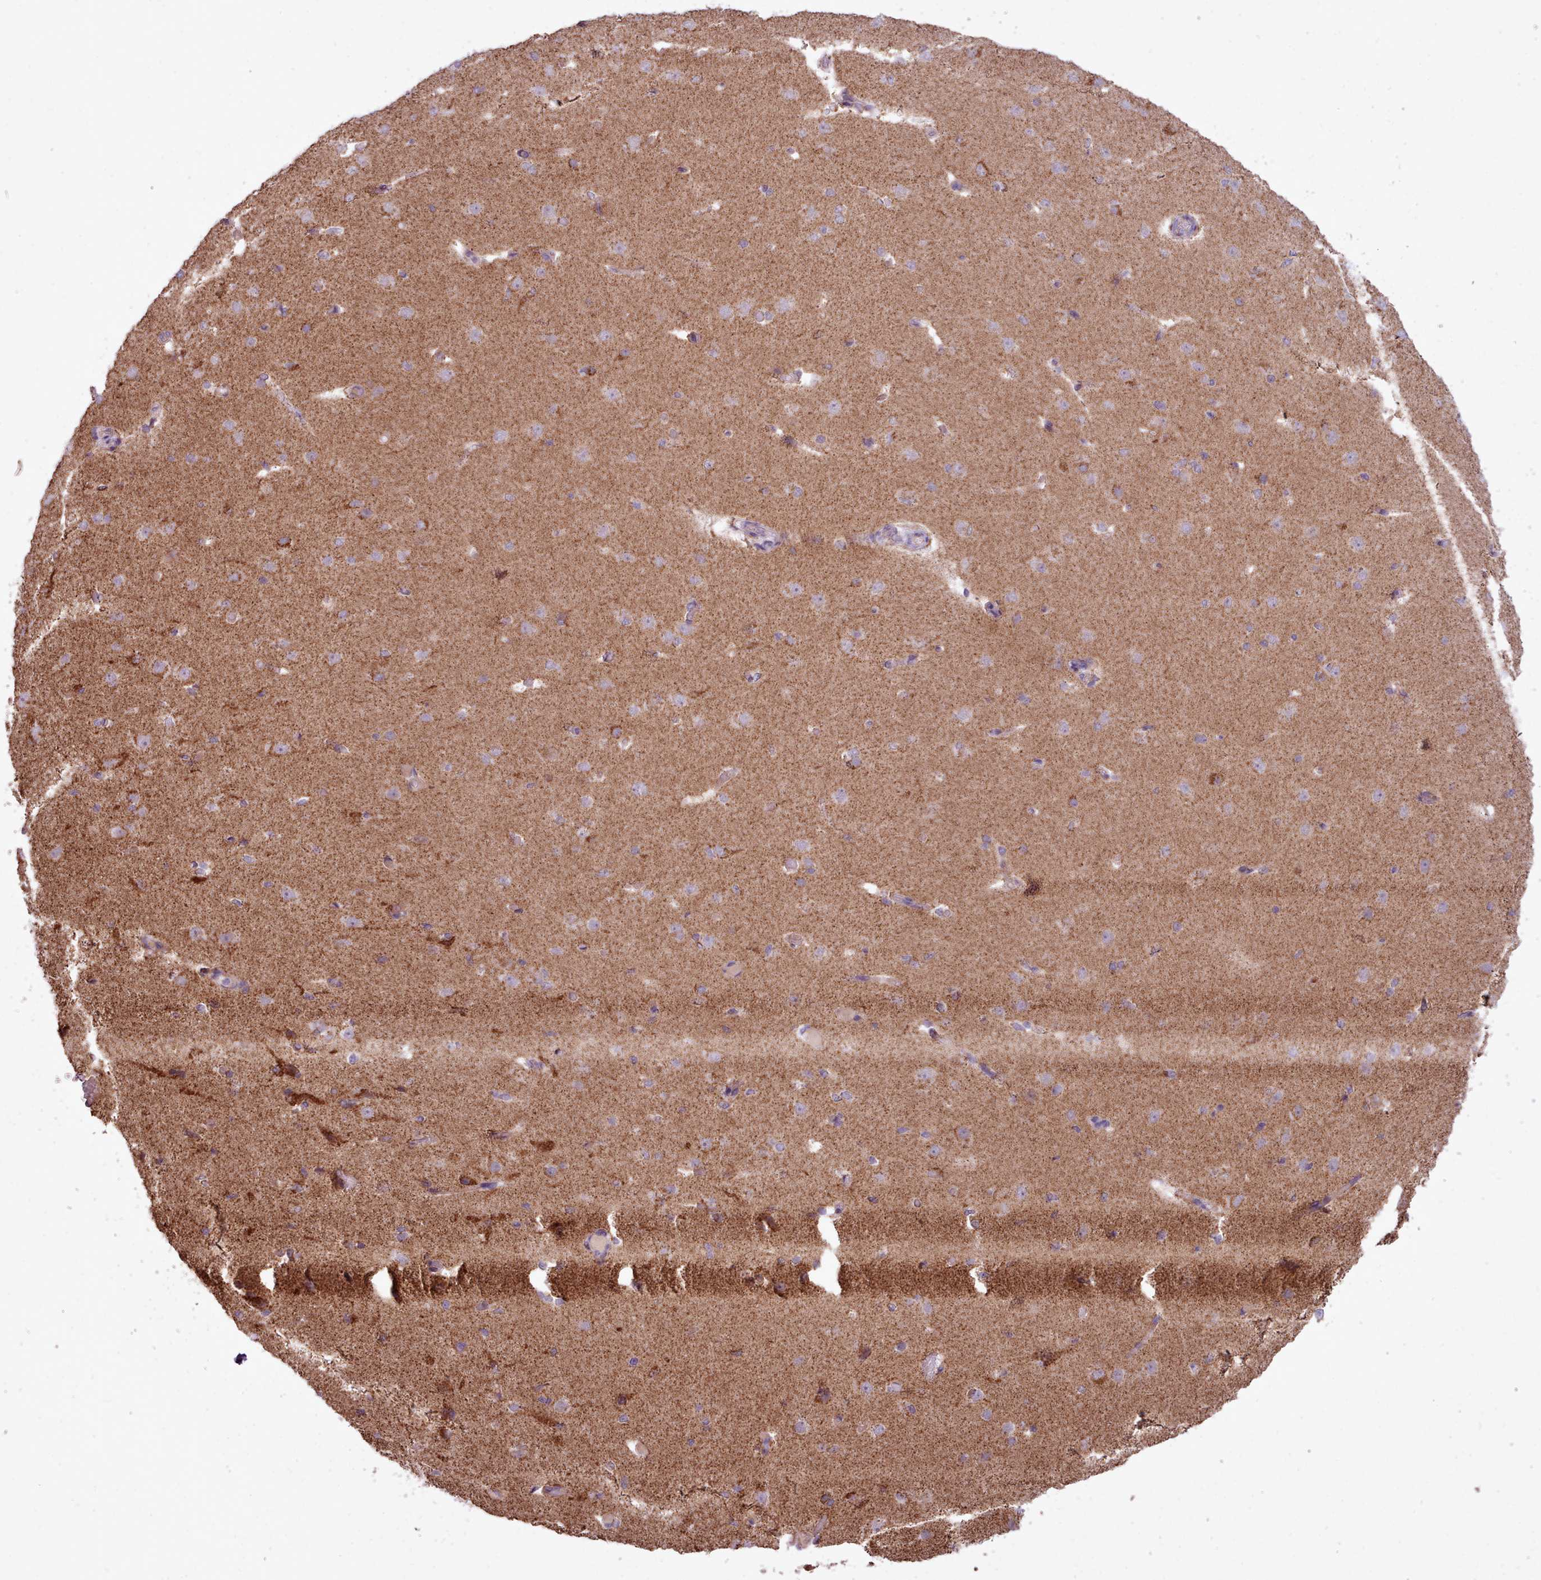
{"staining": {"intensity": "negative", "quantity": "none", "location": "none"}, "tissue": "cerebral cortex", "cell_type": "Endothelial cells", "image_type": "normal", "snomed": [{"axis": "morphology", "description": "Normal tissue, NOS"}, {"axis": "morphology", "description": "Inflammation, NOS"}, {"axis": "topography", "description": "Cerebral cortex"}], "caption": "High power microscopy histopathology image of an immunohistochemistry (IHC) histopathology image of unremarkable cerebral cortex, revealing no significant expression in endothelial cells. (Stains: DAB immunohistochemistry (IHC) with hematoxylin counter stain, Microscopy: brightfield microscopy at high magnification).", "gene": "LIN7C", "patient": {"sex": "male", "age": 6}}